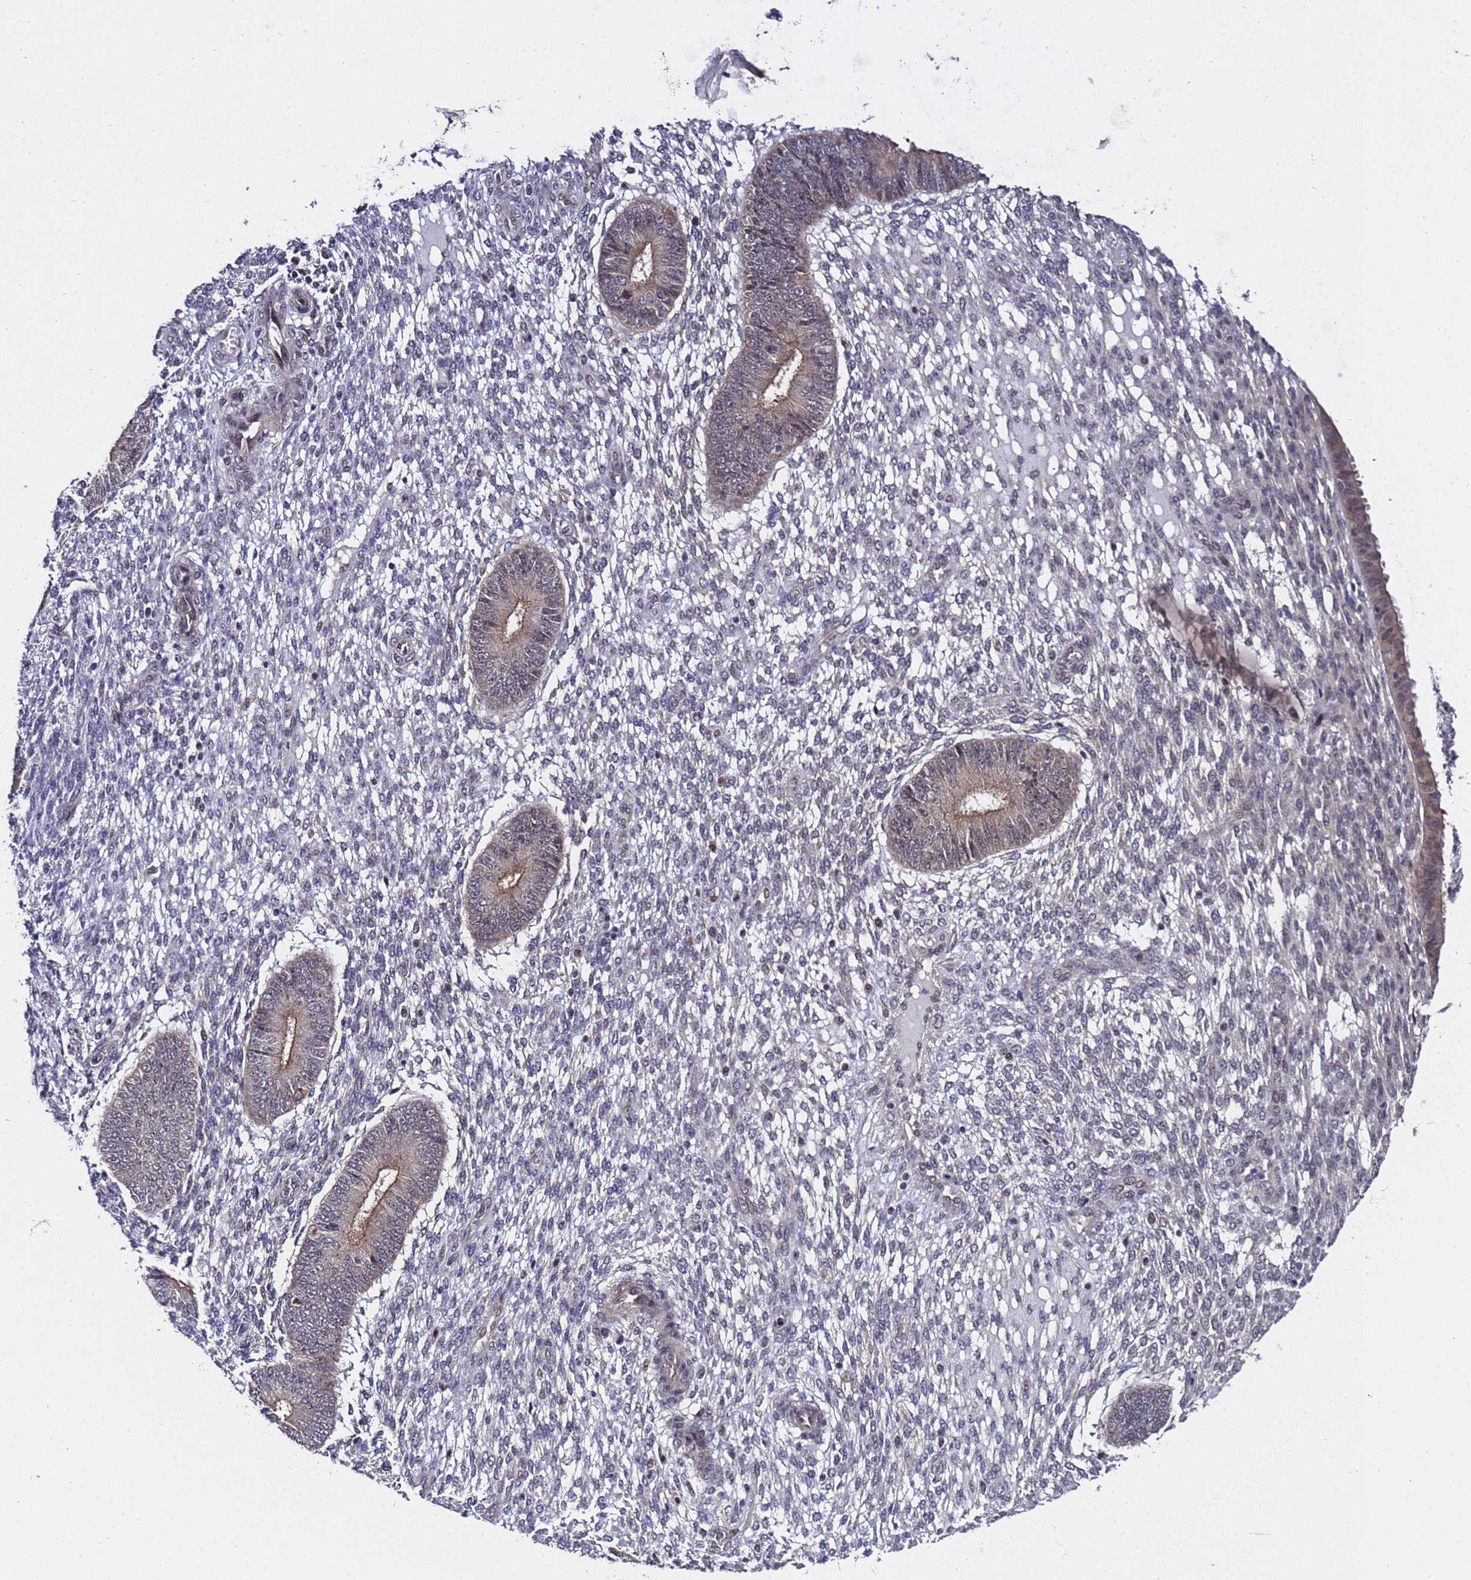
{"staining": {"intensity": "negative", "quantity": "none", "location": "none"}, "tissue": "endometrium", "cell_type": "Cells in endometrial stroma", "image_type": "normal", "snomed": [{"axis": "morphology", "description": "Normal tissue, NOS"}, {"axis": "topography", "description": "Endometrium"}], "caption": "Cells in endometrial stroma show no significant positivity in unremarkable endometrium. (Brightfield microscopy of DAB IHC at high magnification).", "gene": "ANAPC13", "patient": {"sex": "female", "age": 49}}